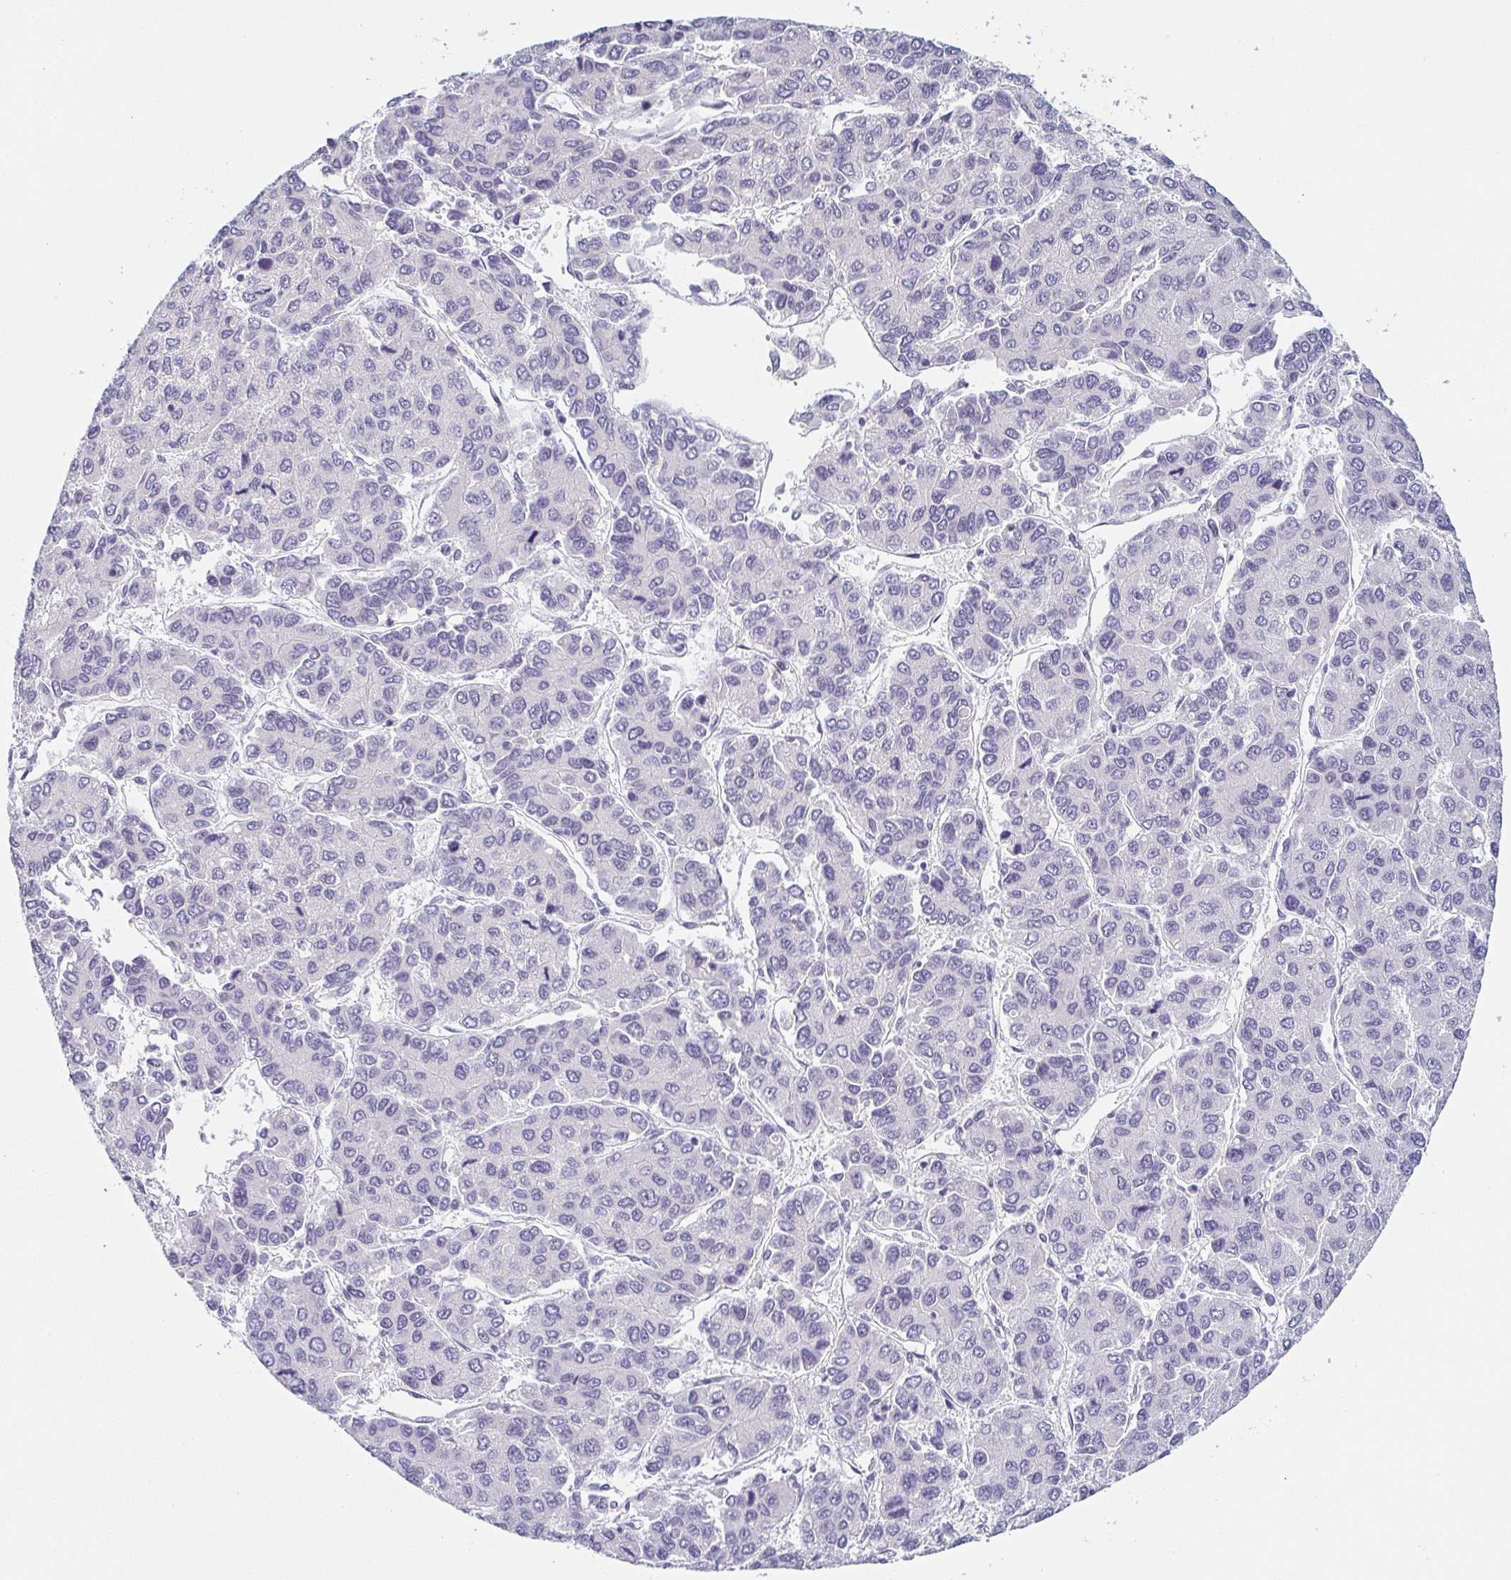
{"staining": {"intensity": "negative", "quantity": "none", "location": "none"}, "tissue": "liver cancer", "cell_type": "Tumor cells", "image_type": "cancer", "snomed": [{"axis": "morphology", "description": "Carcinoma, Hepatocellular, NOS"}, {"axis": "topography", "description": "Liver"}], "caption": "There is no significant staining in tumor cells of liver cancer.", "gene": "PRR27", "patient": {"sex": "female", "age": 66}}